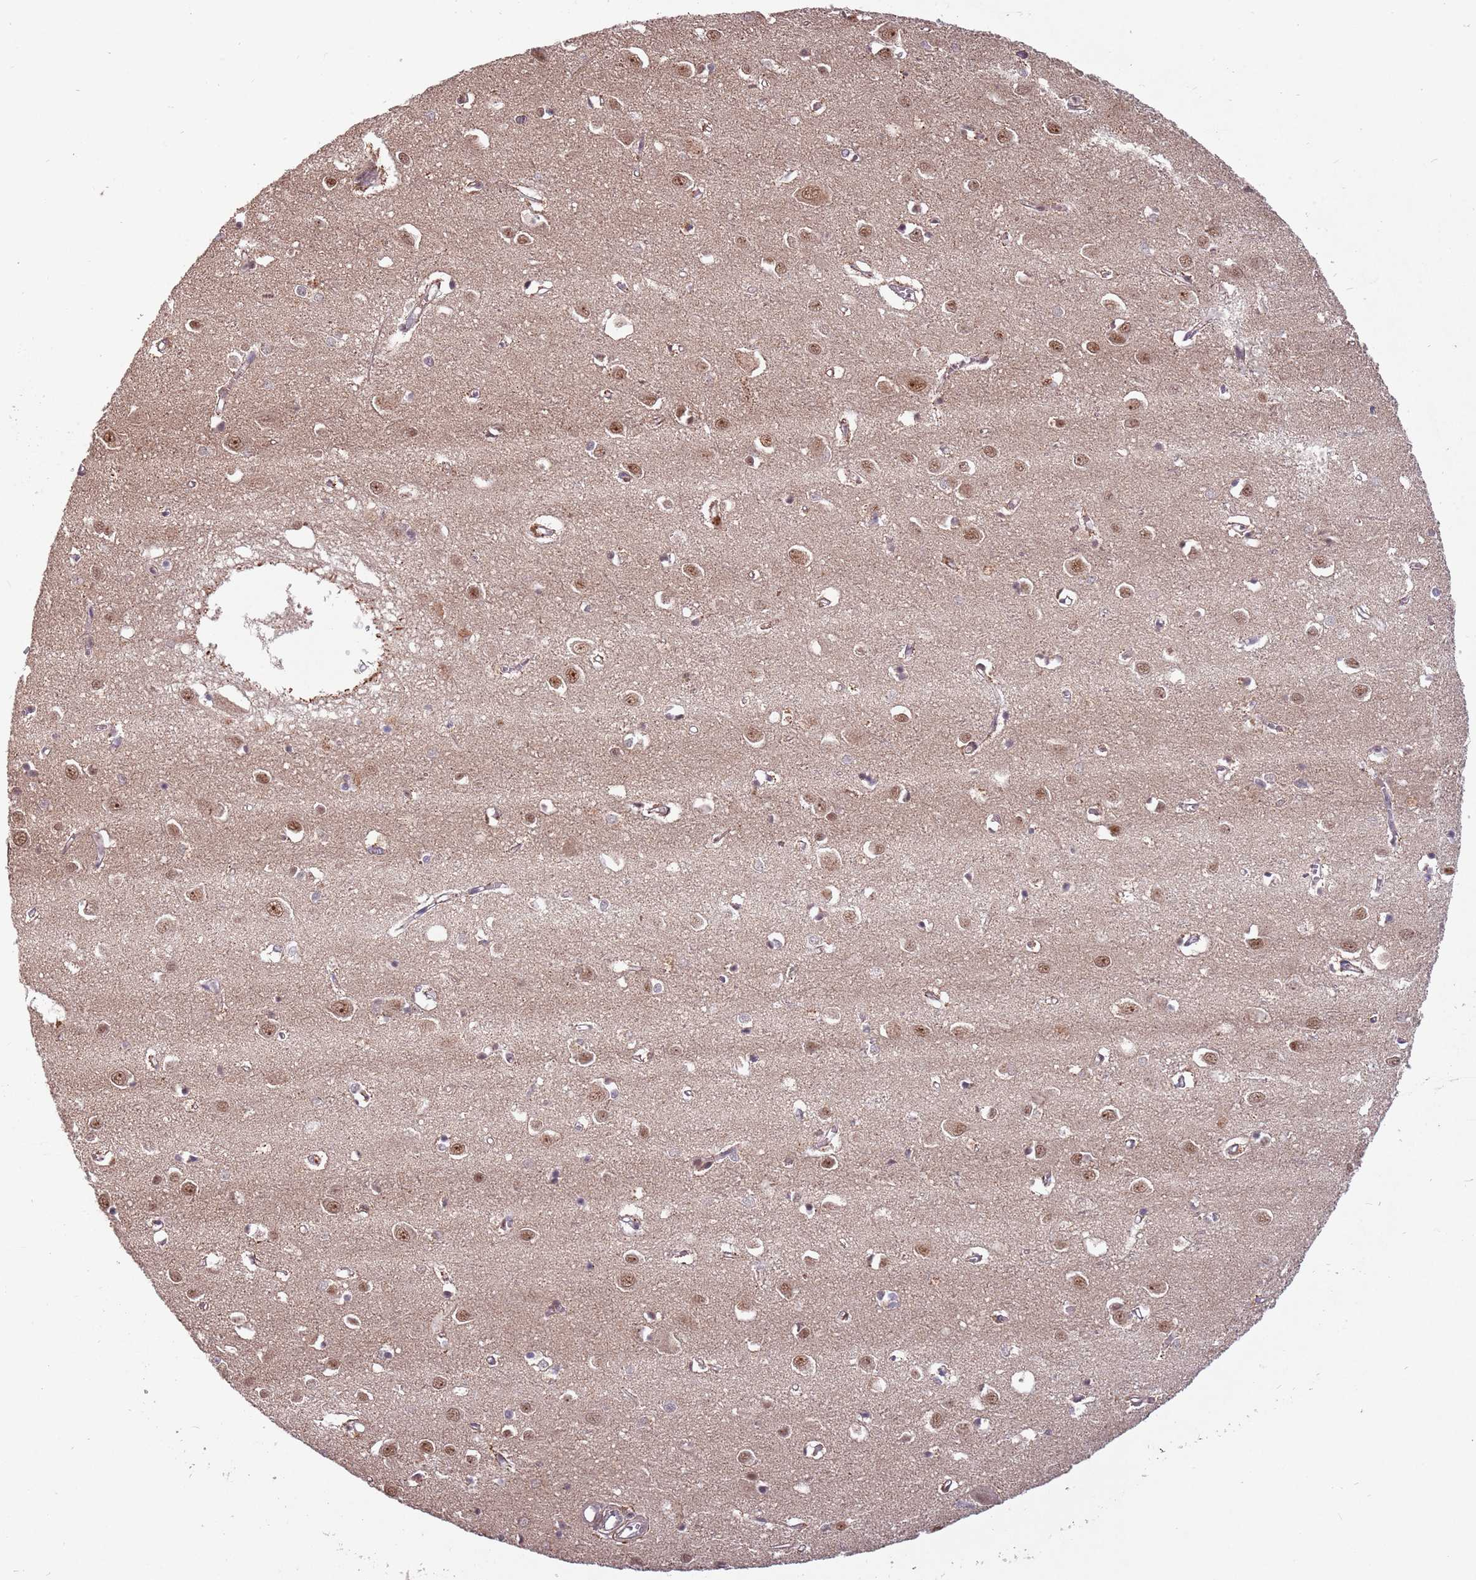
{"staining": {"intensity": "negative", "quantity": "none", "location": "none"}, "tissue": "cerebral cortex", "cell_type": "Endothelial cells", "image_type": "normal", "snomed": [{"axis": "morphology", "description": "Normal tissue, NOS"}, {"axis": "topography", "description": "Cerebral cortex"}], "caption": "IHC image of unremarkable cerebral cortex: cerebral cortex stained with DAB (3,3'-diaminobenzidine) demonstrates no significant protein expression in endothelial cells. The staining is performed using DAB brown chromogen with nuclei counter-stained in using hematoxylin.", "gene": "SUDS3", "patient": {"sex": "female", "age": 64}}